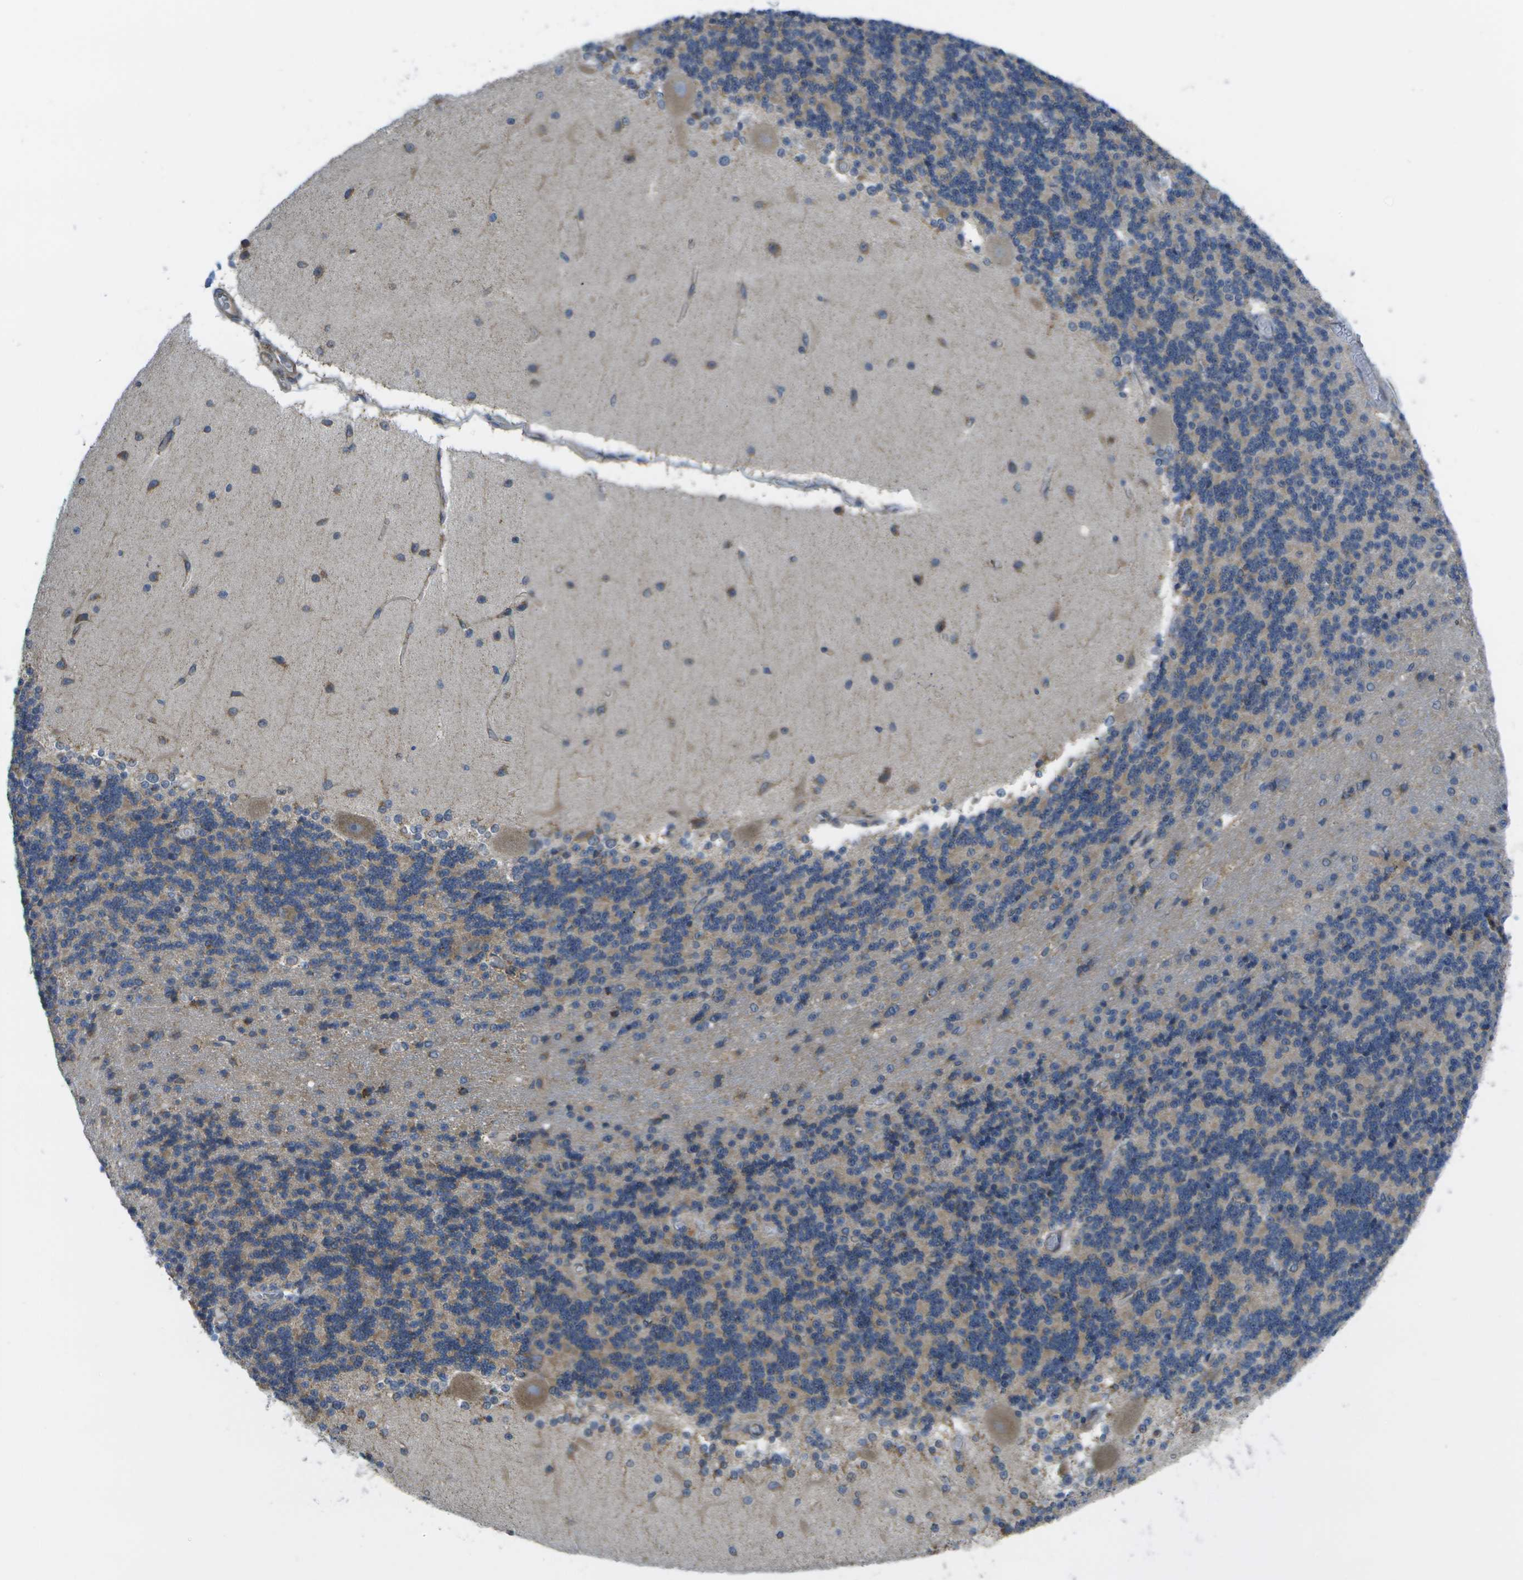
{"staining": {"intensity": "moderate", "quantity": "<25%", "location": "cytoplasmic/membranous"}, "tissue": "cerebellum", "cell_type": "Cells in granular layer", "image_type": "normal", "snomed": [{"axis": "morphology", "description": "Normal tissue, NOS"}, {"axis": "topography", "description": "Cerebellum"}], "caption": "Protein staining displays moderate cytoplasmic/membranous expression in approximately <25% of cells in granular layer in unremarkable cerebellum.", "gene": "DPM3", "patient": {"sex": "female", "age": 54}}